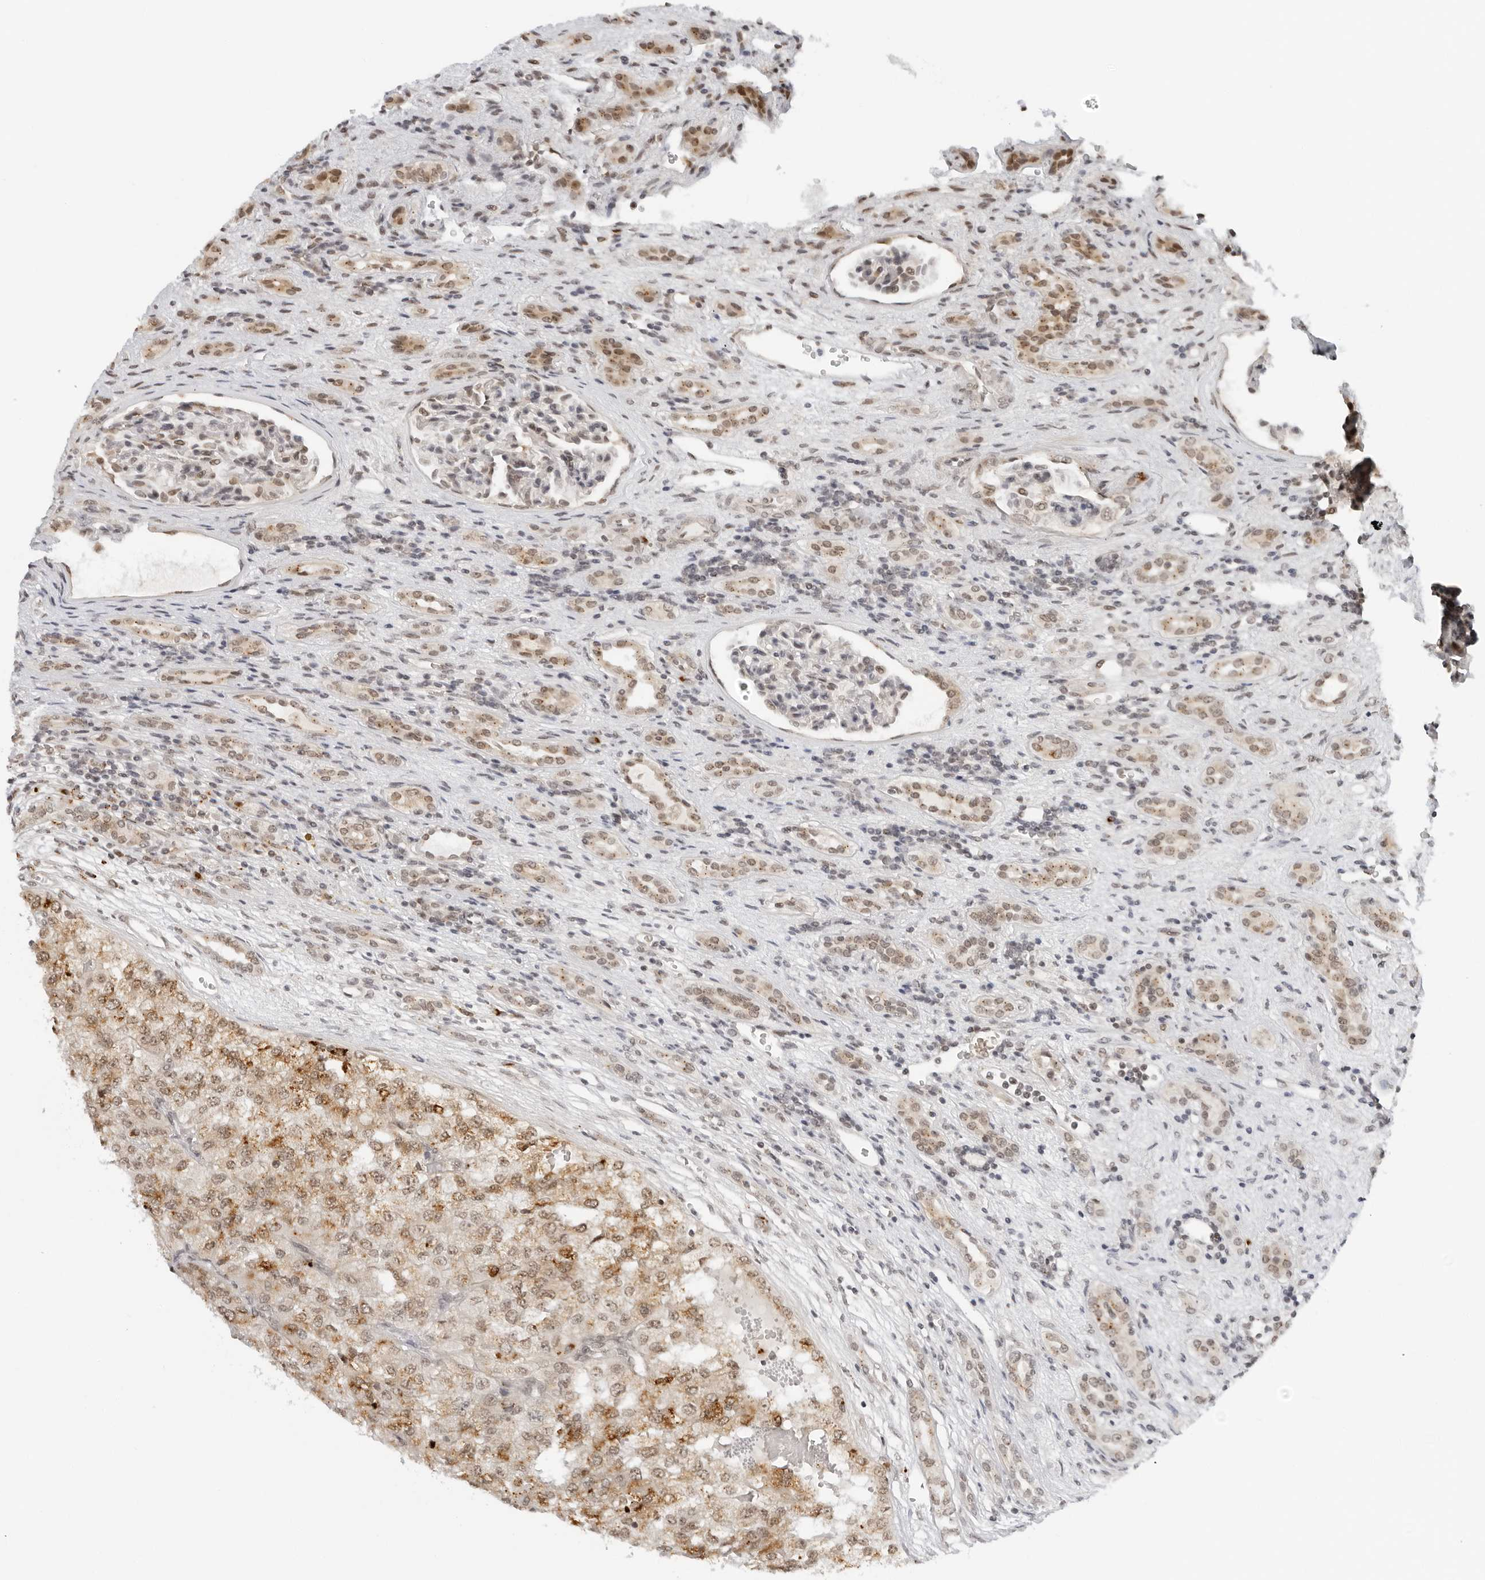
{"staining": {"intensity": "moderate", "quantity": ">75%", "location": "cytoplasmic/membranous,nuclear"}, "tissue": "renal cancer", "cell_type": "Tumor cells", "image_type": "cancer", "snomed": [{"axis": "morphology", "description": "Adenocarcinoma, NOS"}, {"axis": "topography", "description": "Kidney"}], "caption": "Immunohistochemical staining of adenocarcinoma (renal) demonstrates medium levels of moderate cytoplasmic/membranous and nuclear staining in about >75% of tumor cells.", "gene": "TOX4", "patient": {"sex": "female", "age": 54}}